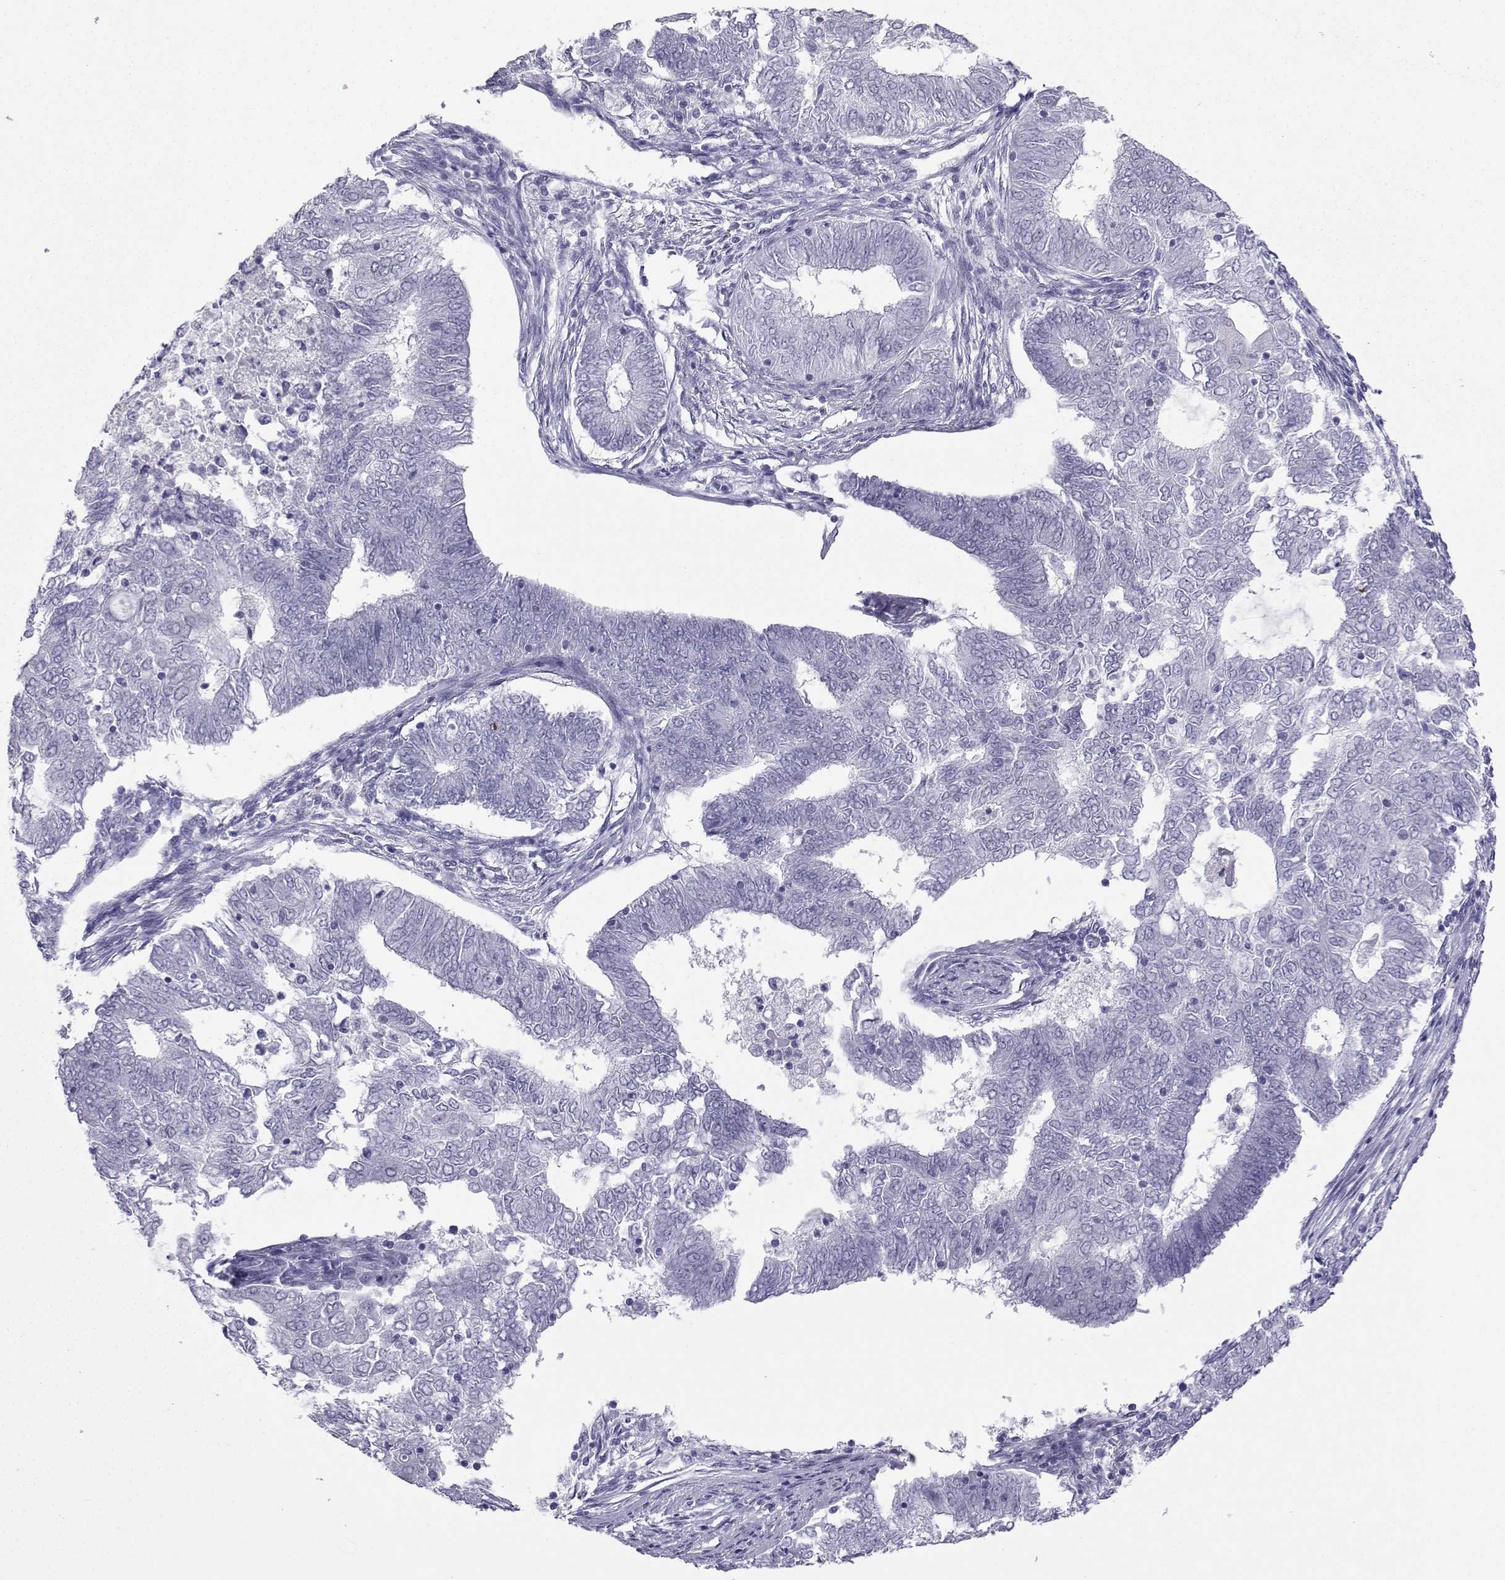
{"staining": {"intensity": "negative", "quantity": "none", "location": "none"}, "tissue": "endometrial cancer", "cell_type": "Tumor cells", "image_type": "cancer", "snomed": [{"axis": "morphology", "description": "Adenocarcinoma, NOS"}, {"axis": "topography", "description": "Endometrium"}], "caption": "IHC of human endometrial cancer demonstrates no staining in tumor cells.", "gene": "LORICRIN", "patient": {"sex": "female", "age": 62}}